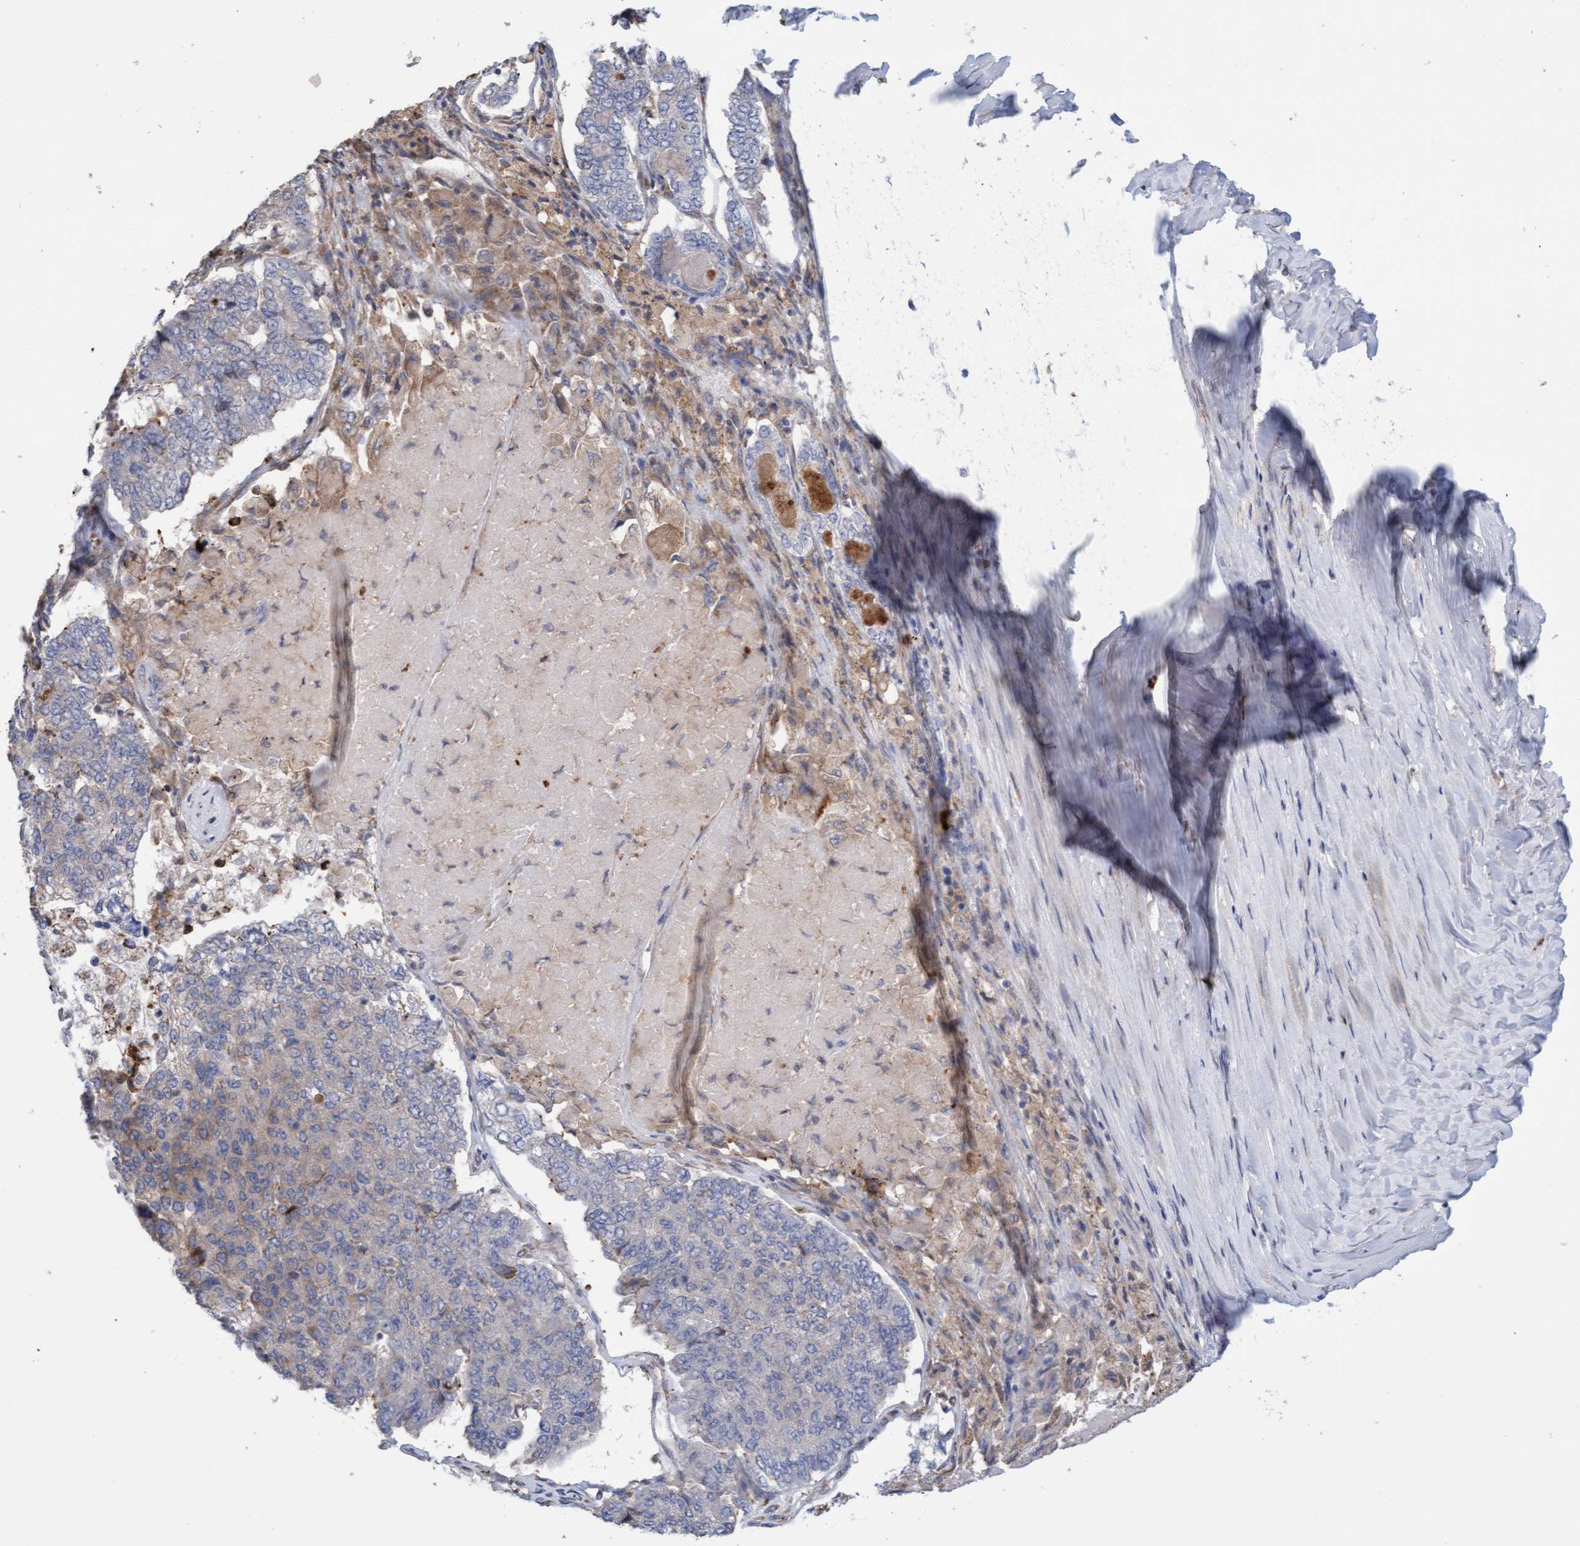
{"staining": {"intensity": "moderate", "quantity": "25%-75%", "location": "cytoplasmic/membranous"}, "tissue": "pancreatic cancer", "cell_type": "Tumor cells", "image_type": "cancer", "snomed": [{"axis": "morphology", "description": "Adenocarcinoma, NOS"}, {"axis": "topography", "description": "Pancreas"}], "caption": "There is medium levels of moderate cytoplasmic/membranous staining in tumor cells of adenocarcinoma (pancreatic), as demonstrated by immunohistochemical staining (brown color).", "gene": "MMP8", "patient": {"sex": "male", "age": 50}}